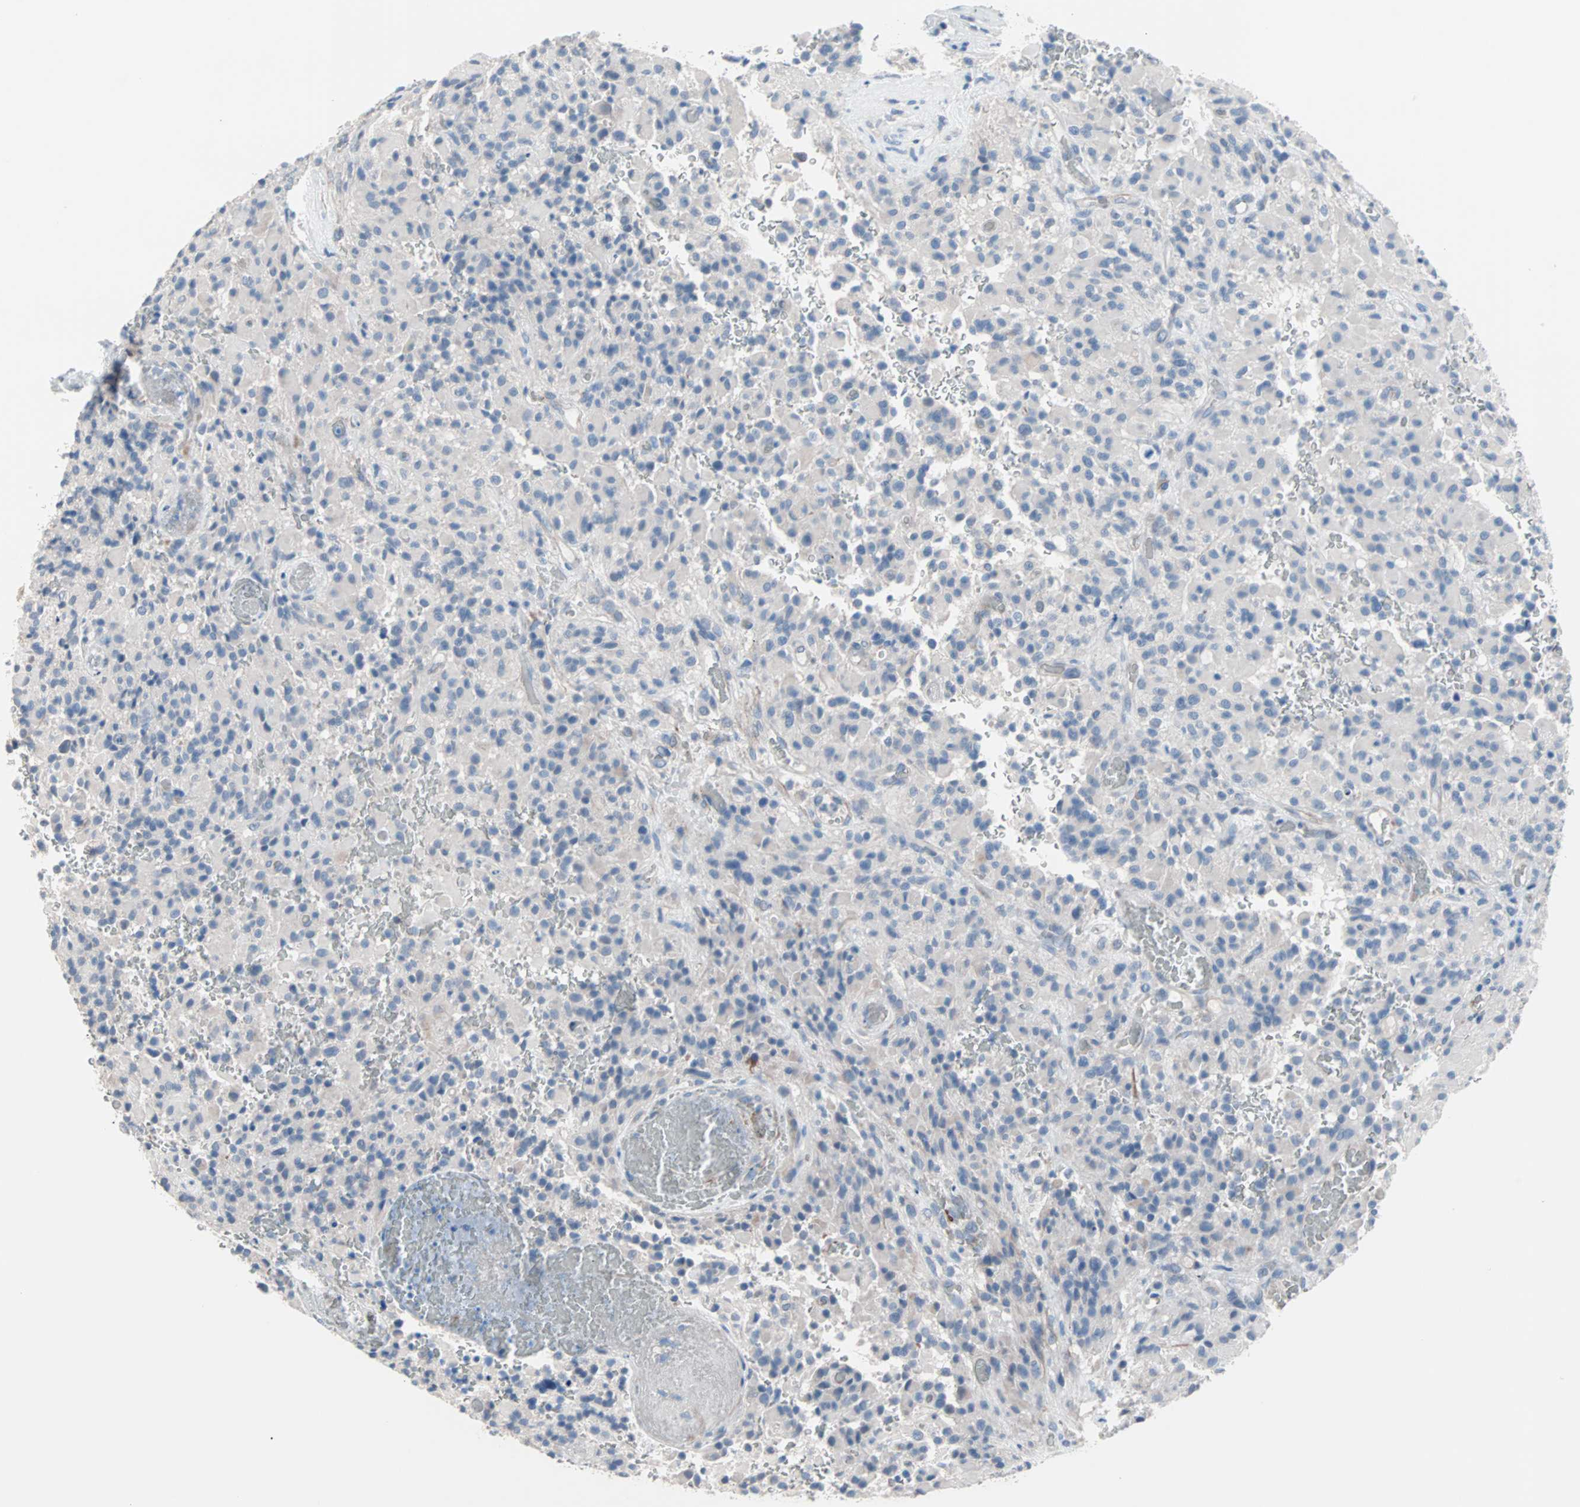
{"staining": {"intensity": "negative", "quantity": "none", "location": "none"}, "tissue": "glioma", "cell_type": "Tumor cells", "image_type": "cancer", "snomed": [{"axis": "morphology", "description": "Glioma, malignant, High grade"}, {"axis": "topography", "description": "Brain"}], "caption": "This image is of glioma stained with immunohistochemistry (IHC) to label a protein in brown with the nuclei are counter-stained blue. There is no positivity in tumor cells.", "gene": "ULBP1", "patient": {"sex": "male", "age": 71}}